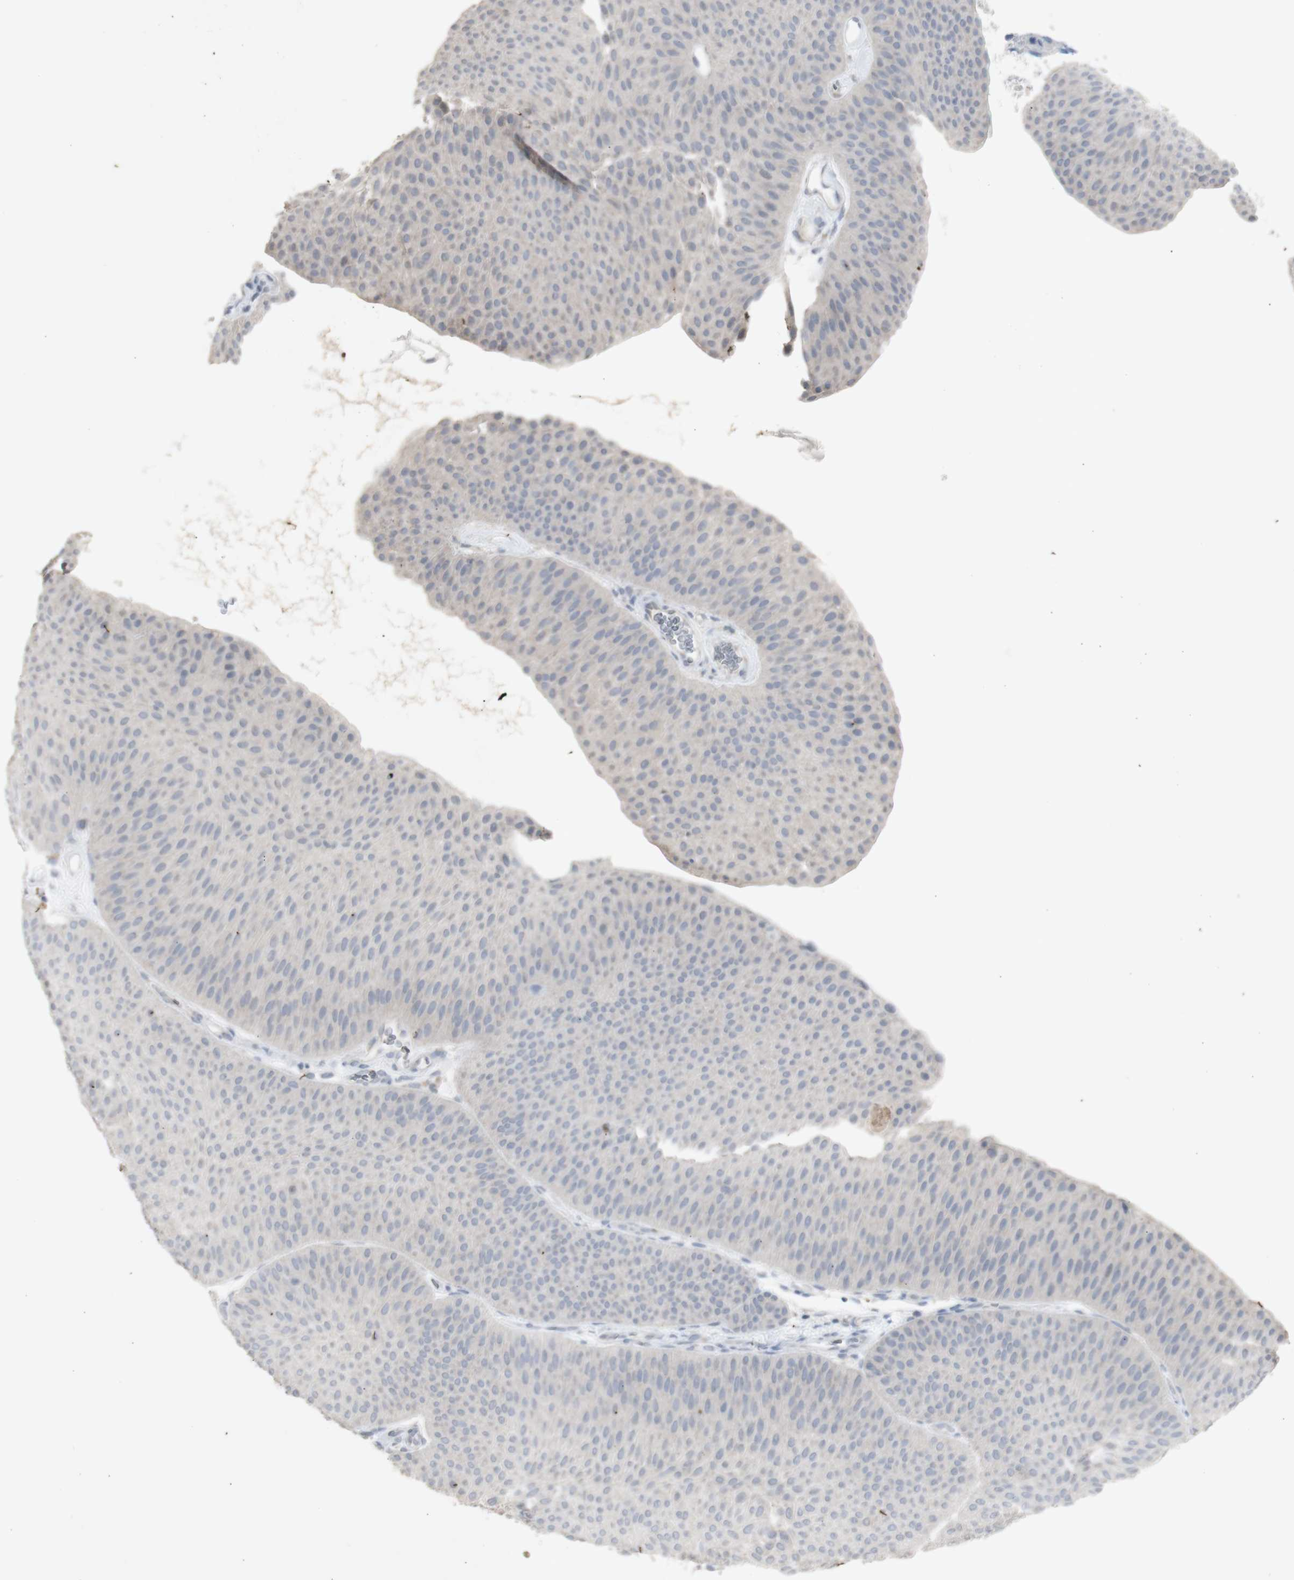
{"staining": {"intensity": "weak", "quantity": ">75%", "location": "cytoplasmic/membranous"}, "tissue": "urothelial cancer", "cell_type": "Tumor cells", "image_type": "cancer", "snomed": [{"axis": "morphology", "description": "Urothelial carcinoma, Low grade"}, {"axis": "topography", "description": "Urinary bladder"}], "caption": "A high-resolution photomicrograph shows immunohistochemistry staining of urothelial cancer, which exhibits weak cytoplasmic/membranous positivity in approximately >75% of tumor cells. The protein of interest is shown in brown color, while the nuclei are stained blue.", "gene": "INS", "patient": {"sex": "female", "age": 60}}